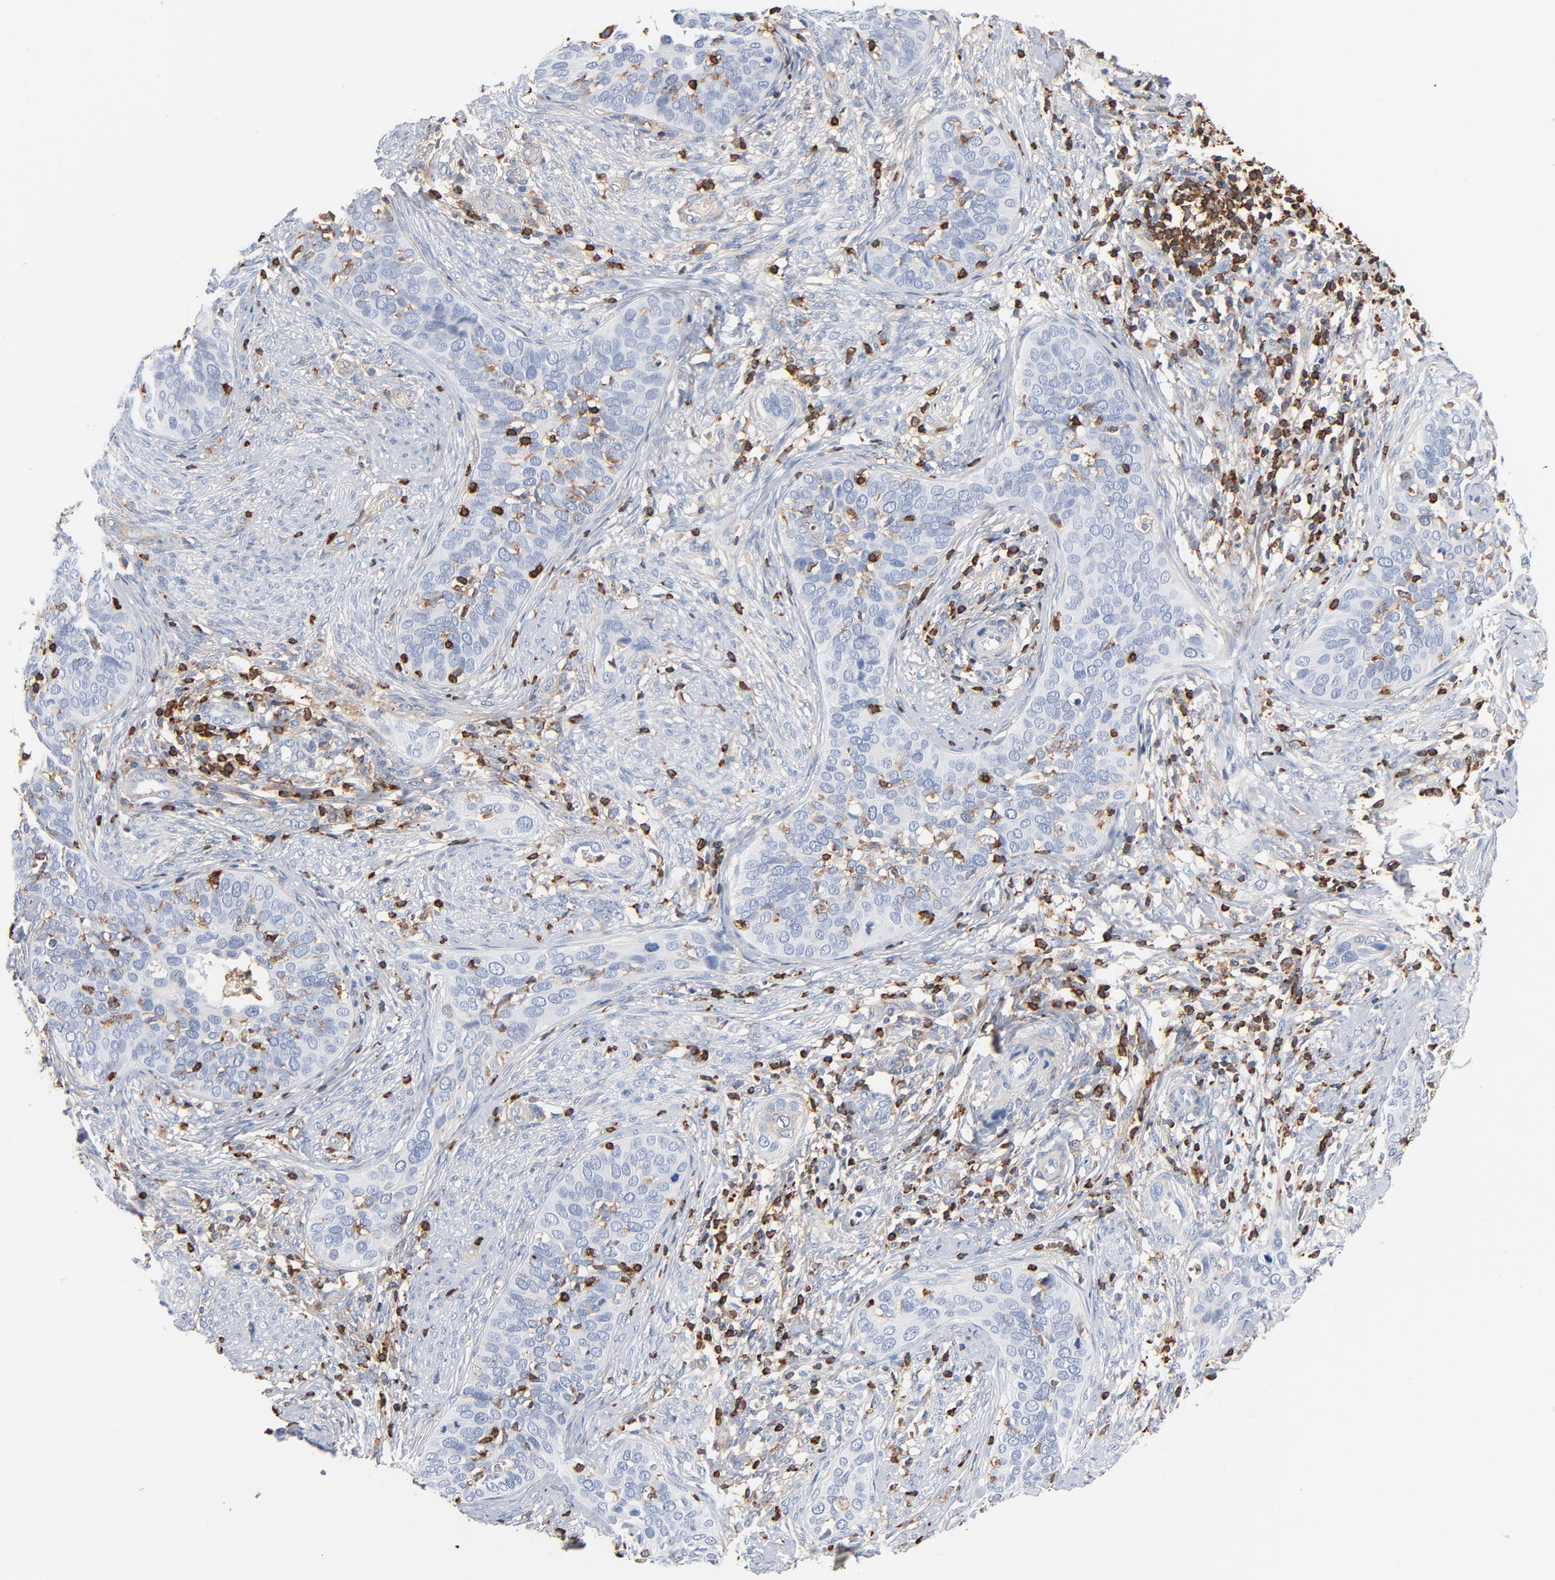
{"staining": {"intensity": "negative", "quantity": "none", "location": "none"}, "tissue": "cervical cancer", "cell_type": "Tumor cells", "image_type": "cancer", "snomed": [{"axis": "morphology", "description": "Squamous cell carcinoma, NOS"}, {"axis": "topography", "description": "Cervix"}], "caption": "This is an immunohistochemistry photomicrograph of squamous cell carcinoma (cervical). There is no expression in tumor cells.", "gene": "SH3KBP1", "patient": {"sex": "female", "age": 31}}